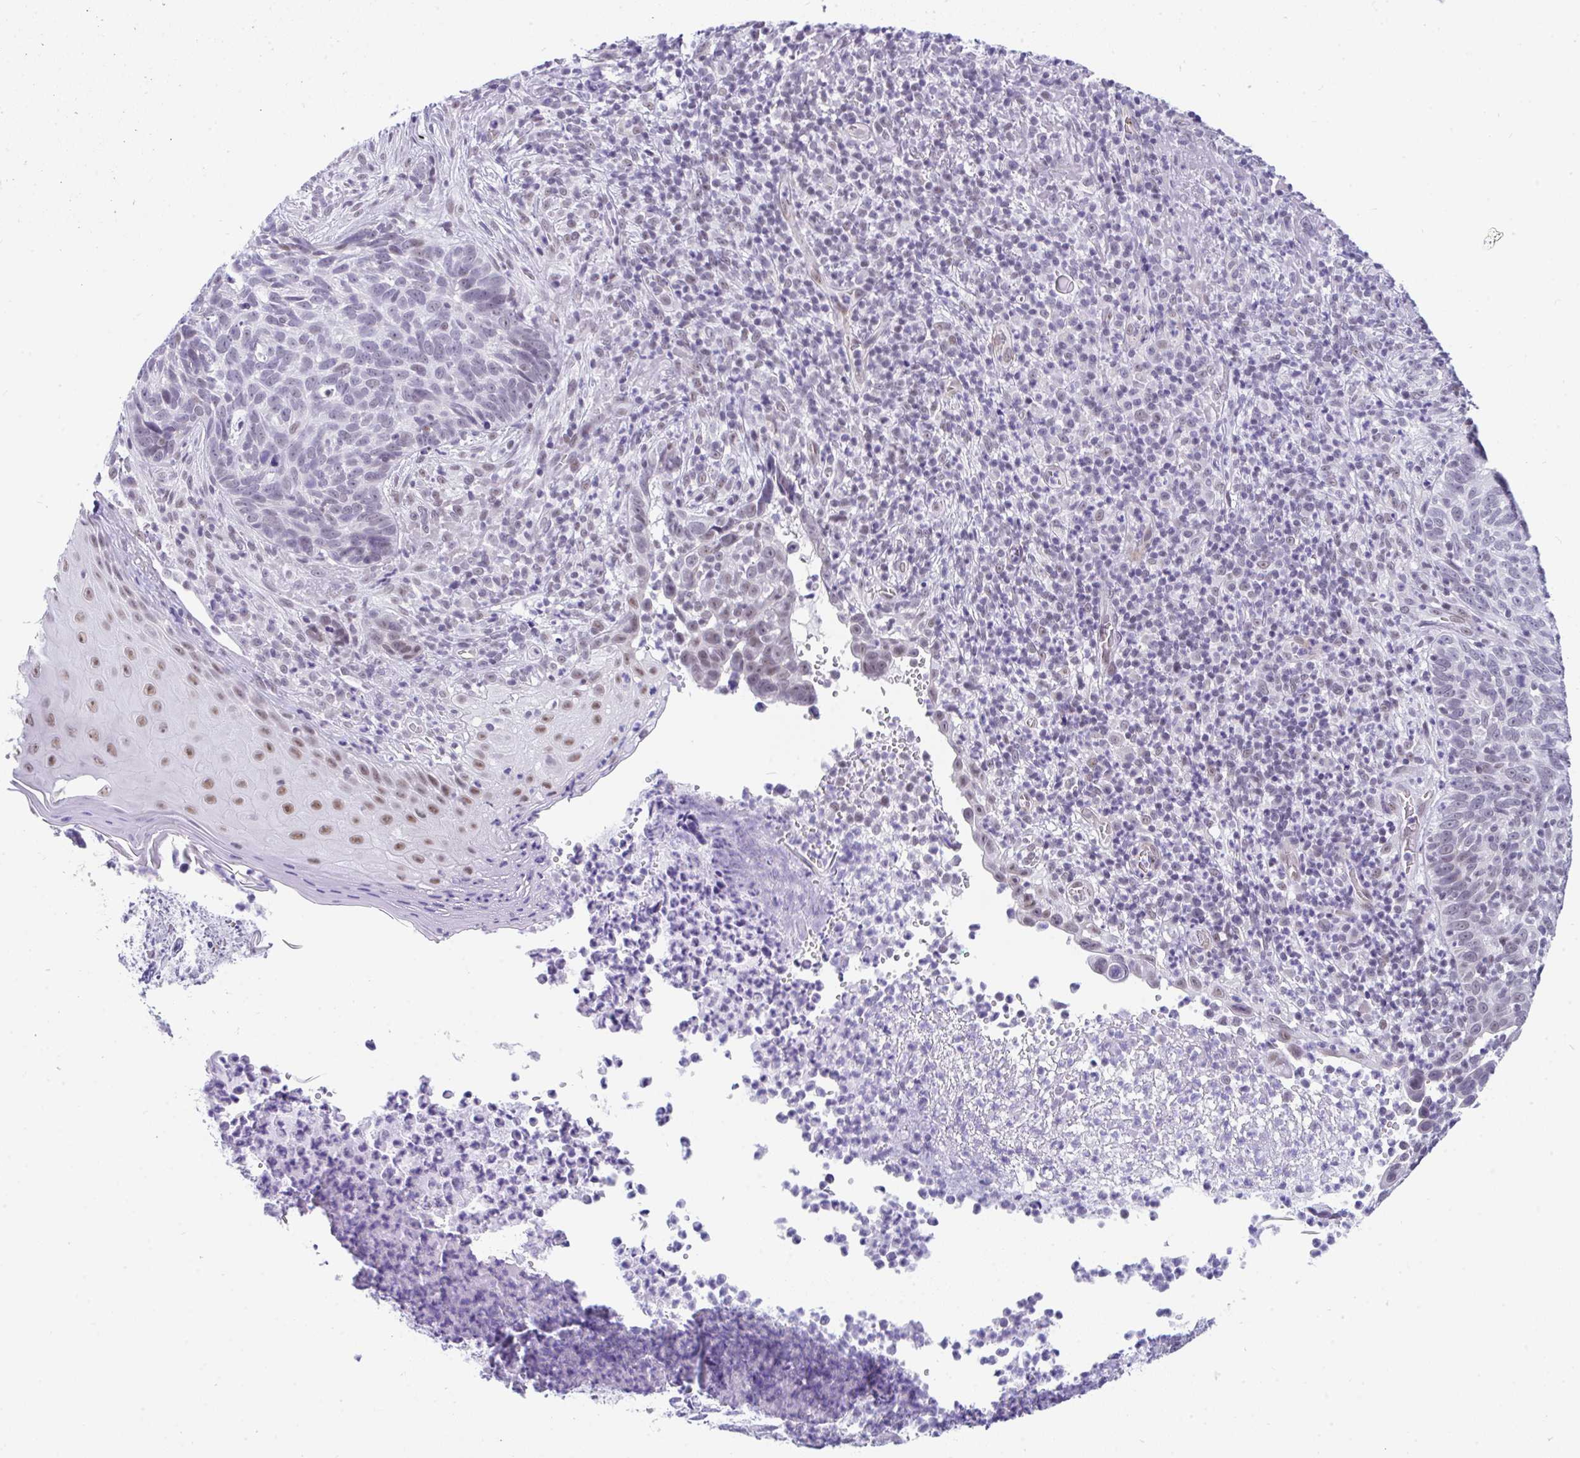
{"staining": {"intensity": "negative", "quantity": "none", "location": "none"}, "tissue": "skin cancer", "cell_type": "Tumor cells", "image_type": "cancer", "snomed": [{"axis": "morphology", "description": "Basal cell carcinoma"}, {"axis": "topography", "description": "Skin"}, {"axis": "topography", "description": "Skin of face"}], "caption": "Immunohistochemistry photomicrograph of human skin basal cell carcinoma stained for a protein (brown), which demonstrates no staining in tumor cells. (Brightfield microscopy of DAB IHC at high magnification).", "gene": "CDK13", "patient": {"sex": "female", "age": 95}}